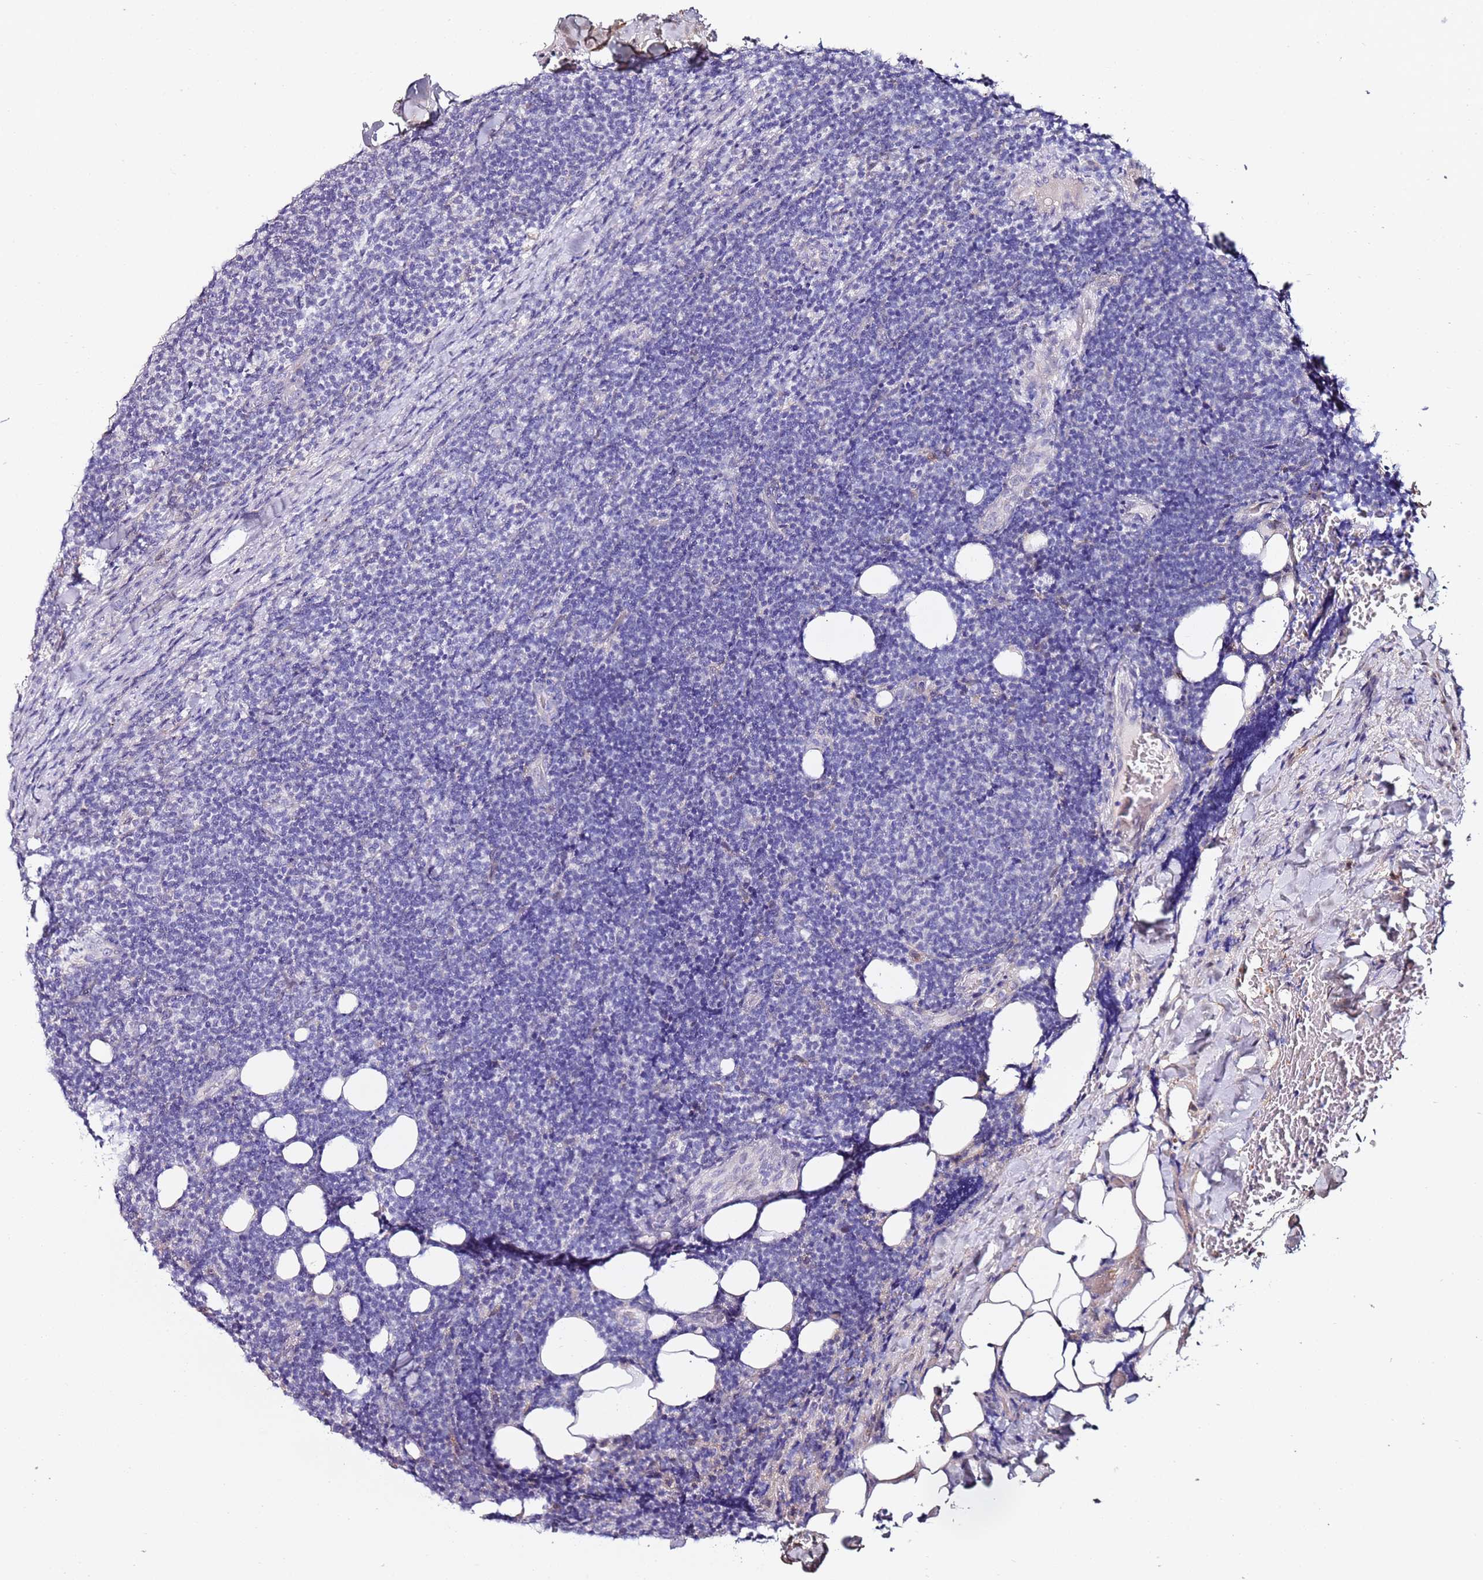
{"staining": {"intensity": "negative", "quantity": "none", "location": "none"}, "tissue": "lymphoma", "cell_type": "Tumor cells", "image_type": "cancer", "snomed": [{"axis": "morphology", "description": "Malignant lymphoma, non-Hodgkin's type, Low grade"}, {"axis": "topography", "description": "Lymph node"}], "caption": "Immunohistochemistry (IHC) image of neoplastic tissue: human lymphoma stained with DAB (3,3'-diaminobenzidine) displays no significant protein positivity in tumor cells.", "gene": "C3orf80", "patient": {"sex": "male", "age": 66}}